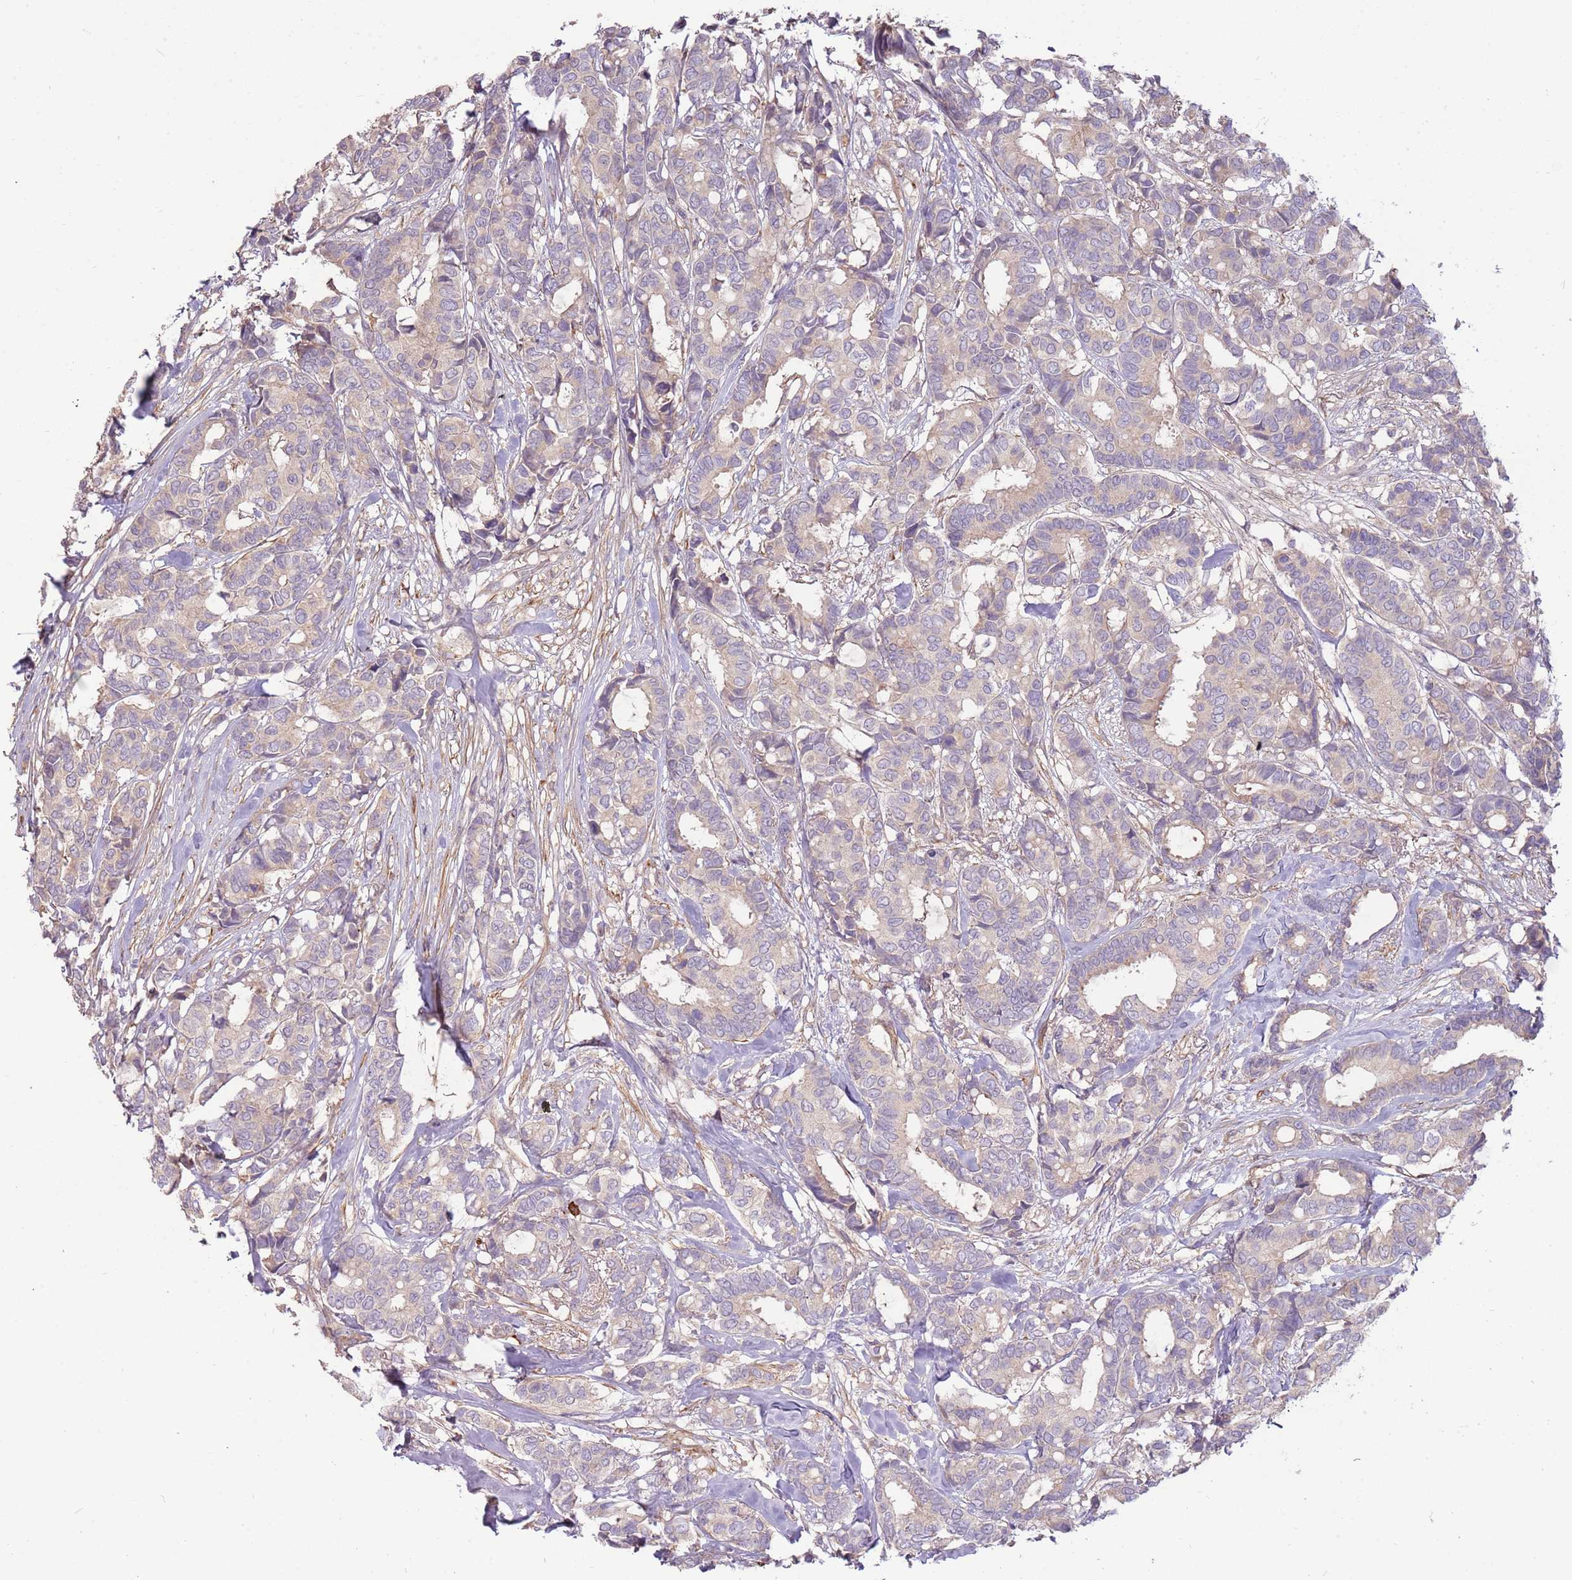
{"staining": {"intensity": "negative", "quantity": "none", "location": "none"}, "tissue": "breast cancer", "cell_type": "Tumor cells", "image_type": "cancer", "snomed": [{"axis": "morphology", "description": "Duct carcinoma"}, {"axis": "topography", "description": "Breast"}], "caption": "Breast cancer (intraductal carcinoma) was stained to show a protein in brown. There is no significant expression in tumor cells.", "gene": "RNF128", "patient": {"sex": "female", "age": 87}}